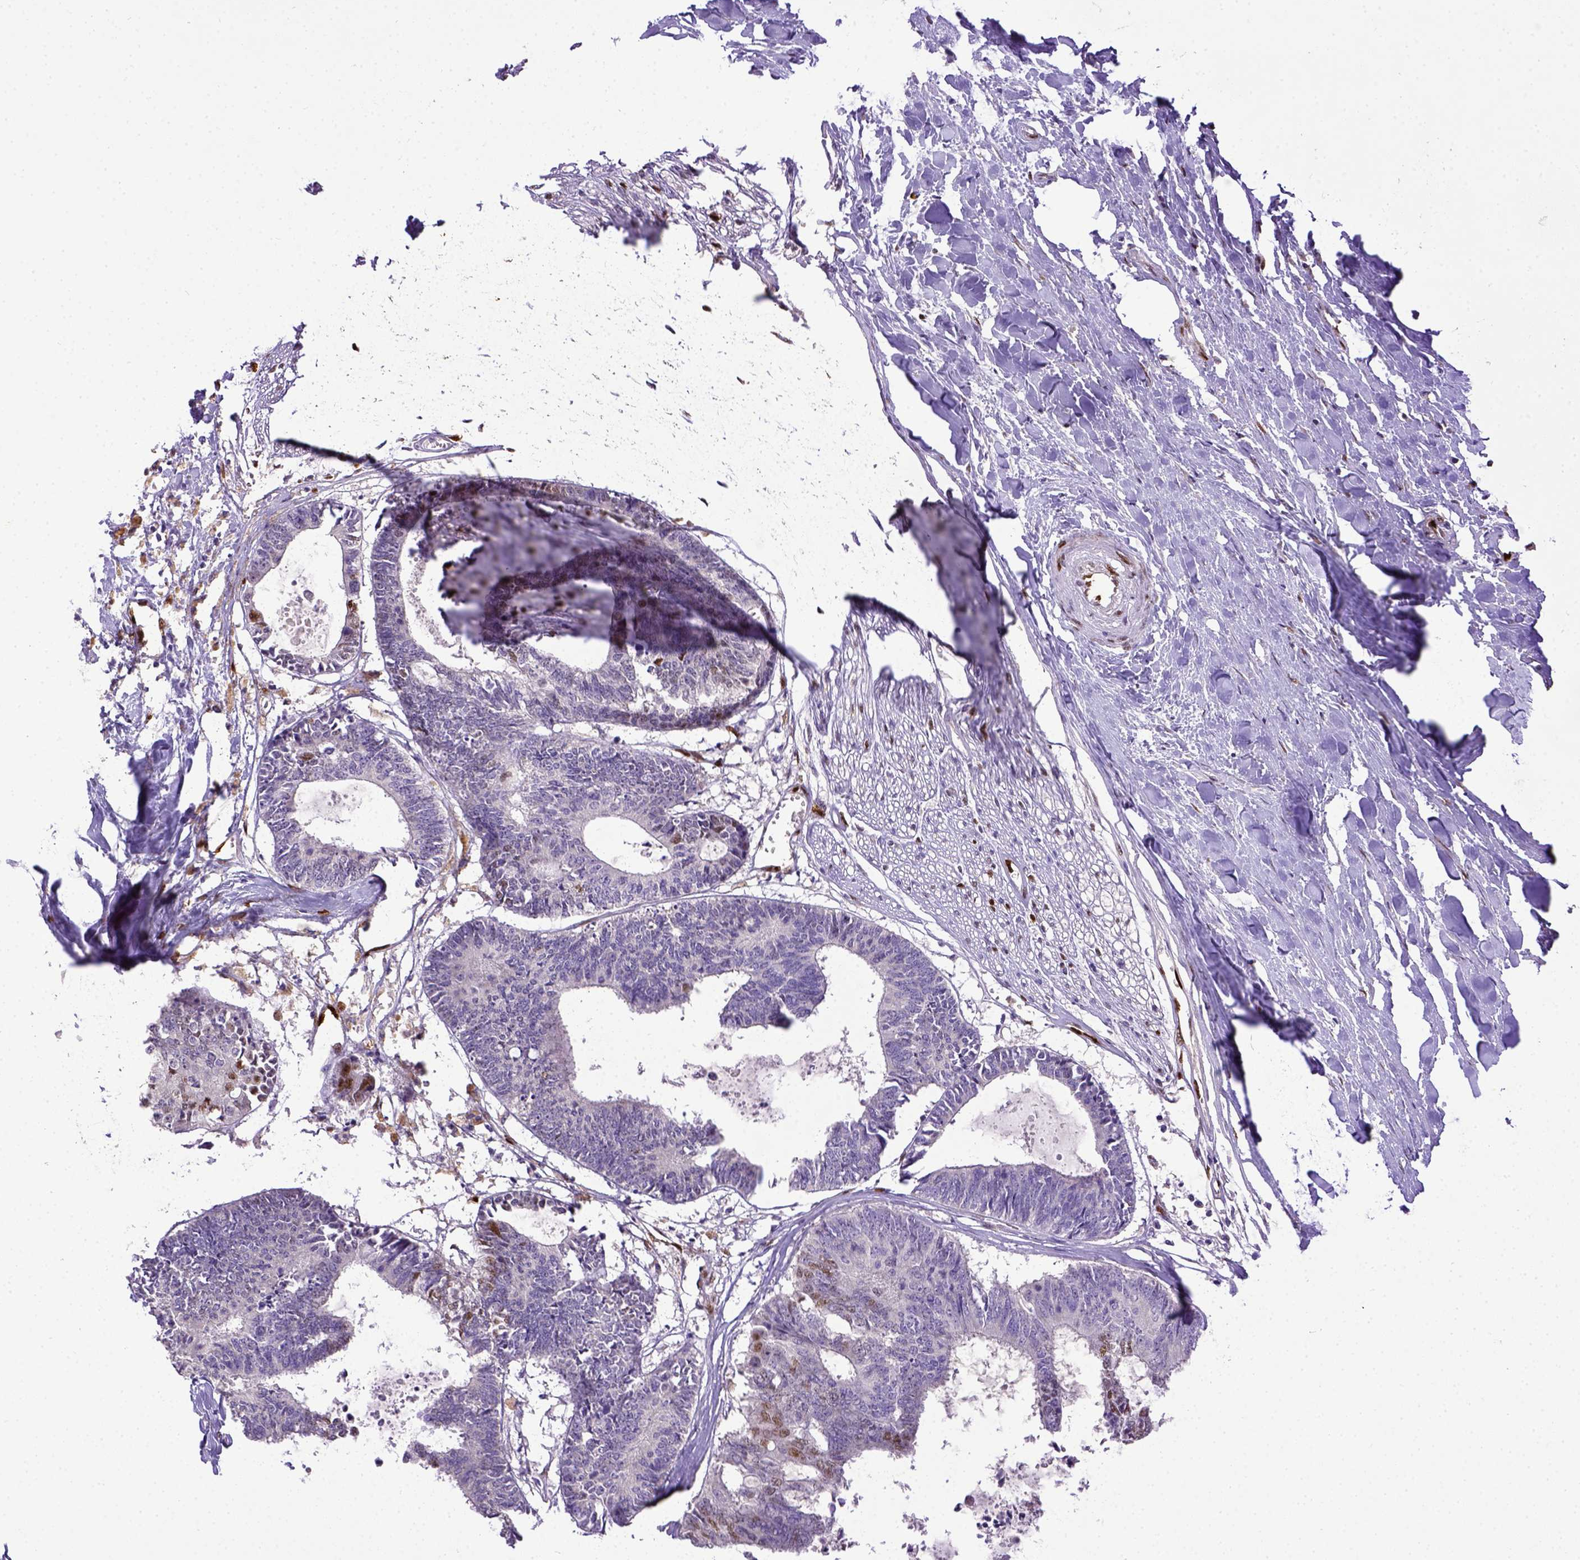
{"staining": {"intensity": "moderate", "quantity": "<25%", "location": "nuclear"}, "tissue": "colorectal cancer", "cell_type": "Tumor cells", "image_type": "cancer", "snomed": [{"axis": "morphology", "description": "Adenocarcinoma, NOS"}, {"axis": "topography", "description": "Colon"}, {"axis": "topography", "description": "Rectum"}], "caption": "Immunohistochemical staining of human colorectal cancer (adenocarcinoma) reveals moderate nuclear protein staining in approximately <25% of tumor cells.", "gene": "CDKN1A", "patient": {"sex": "male", "age": 57}}